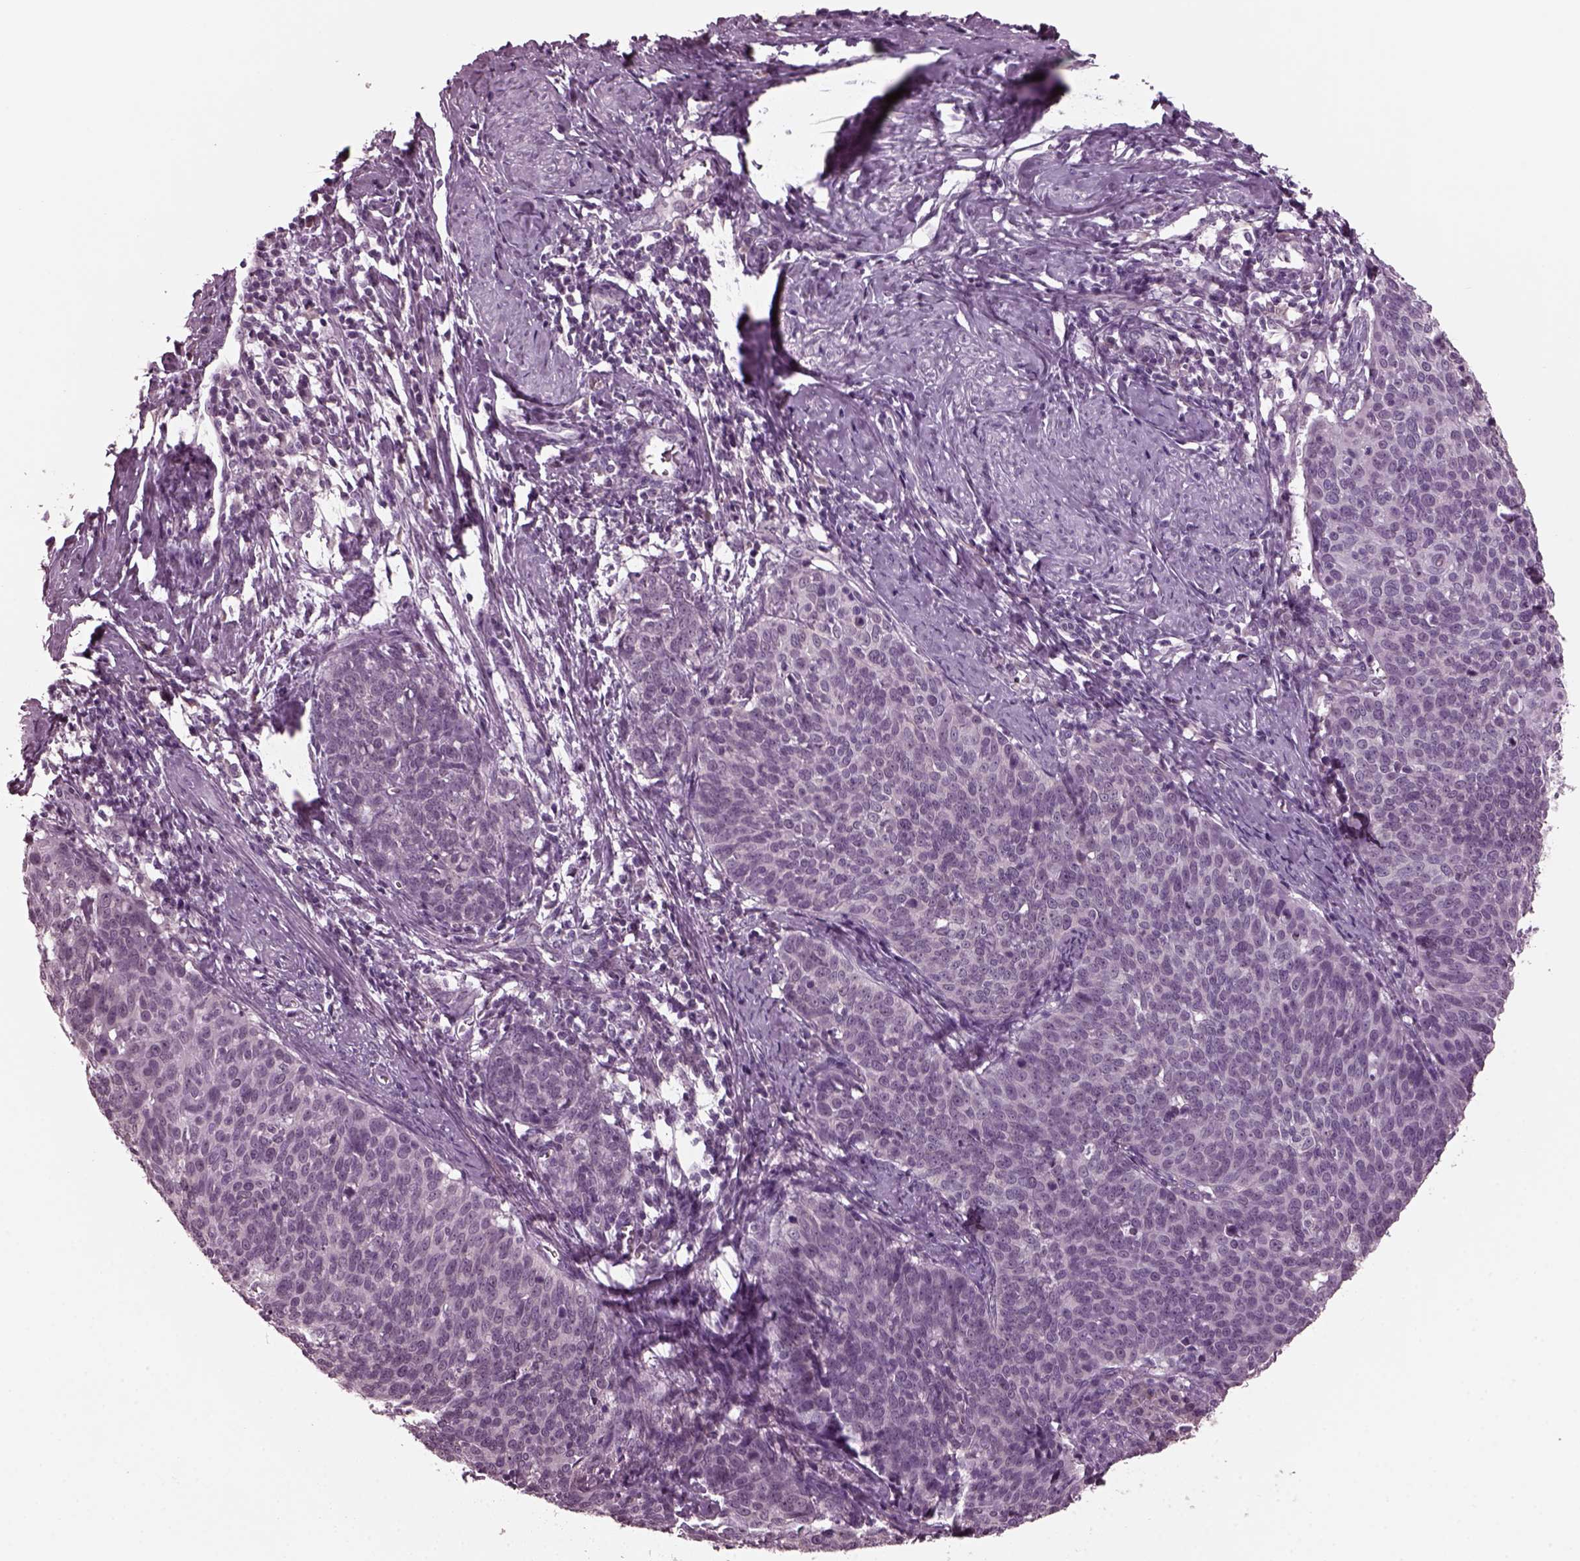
{"staining": {"intensity": "negative", "quantity": "none", "location": "none"}, "tissue": "cervical cancer", "cell_type": "Tumor cells", "image_type": "cancer", "snomed": [{"axis": "morphology", "description": "Normal tissue, NOS"}, {"axis": "morphology", "description": "Squamous cell carcinoma, NOS"}, {"axis": "topography", "description": "Cervix"}], "caption": "This is an IHC image of human cervical squamous cell carcinoma. There is no positivity in tumor cells.", "gene": "CLCN4", "patient": {"sex": "female", "age": 39}}